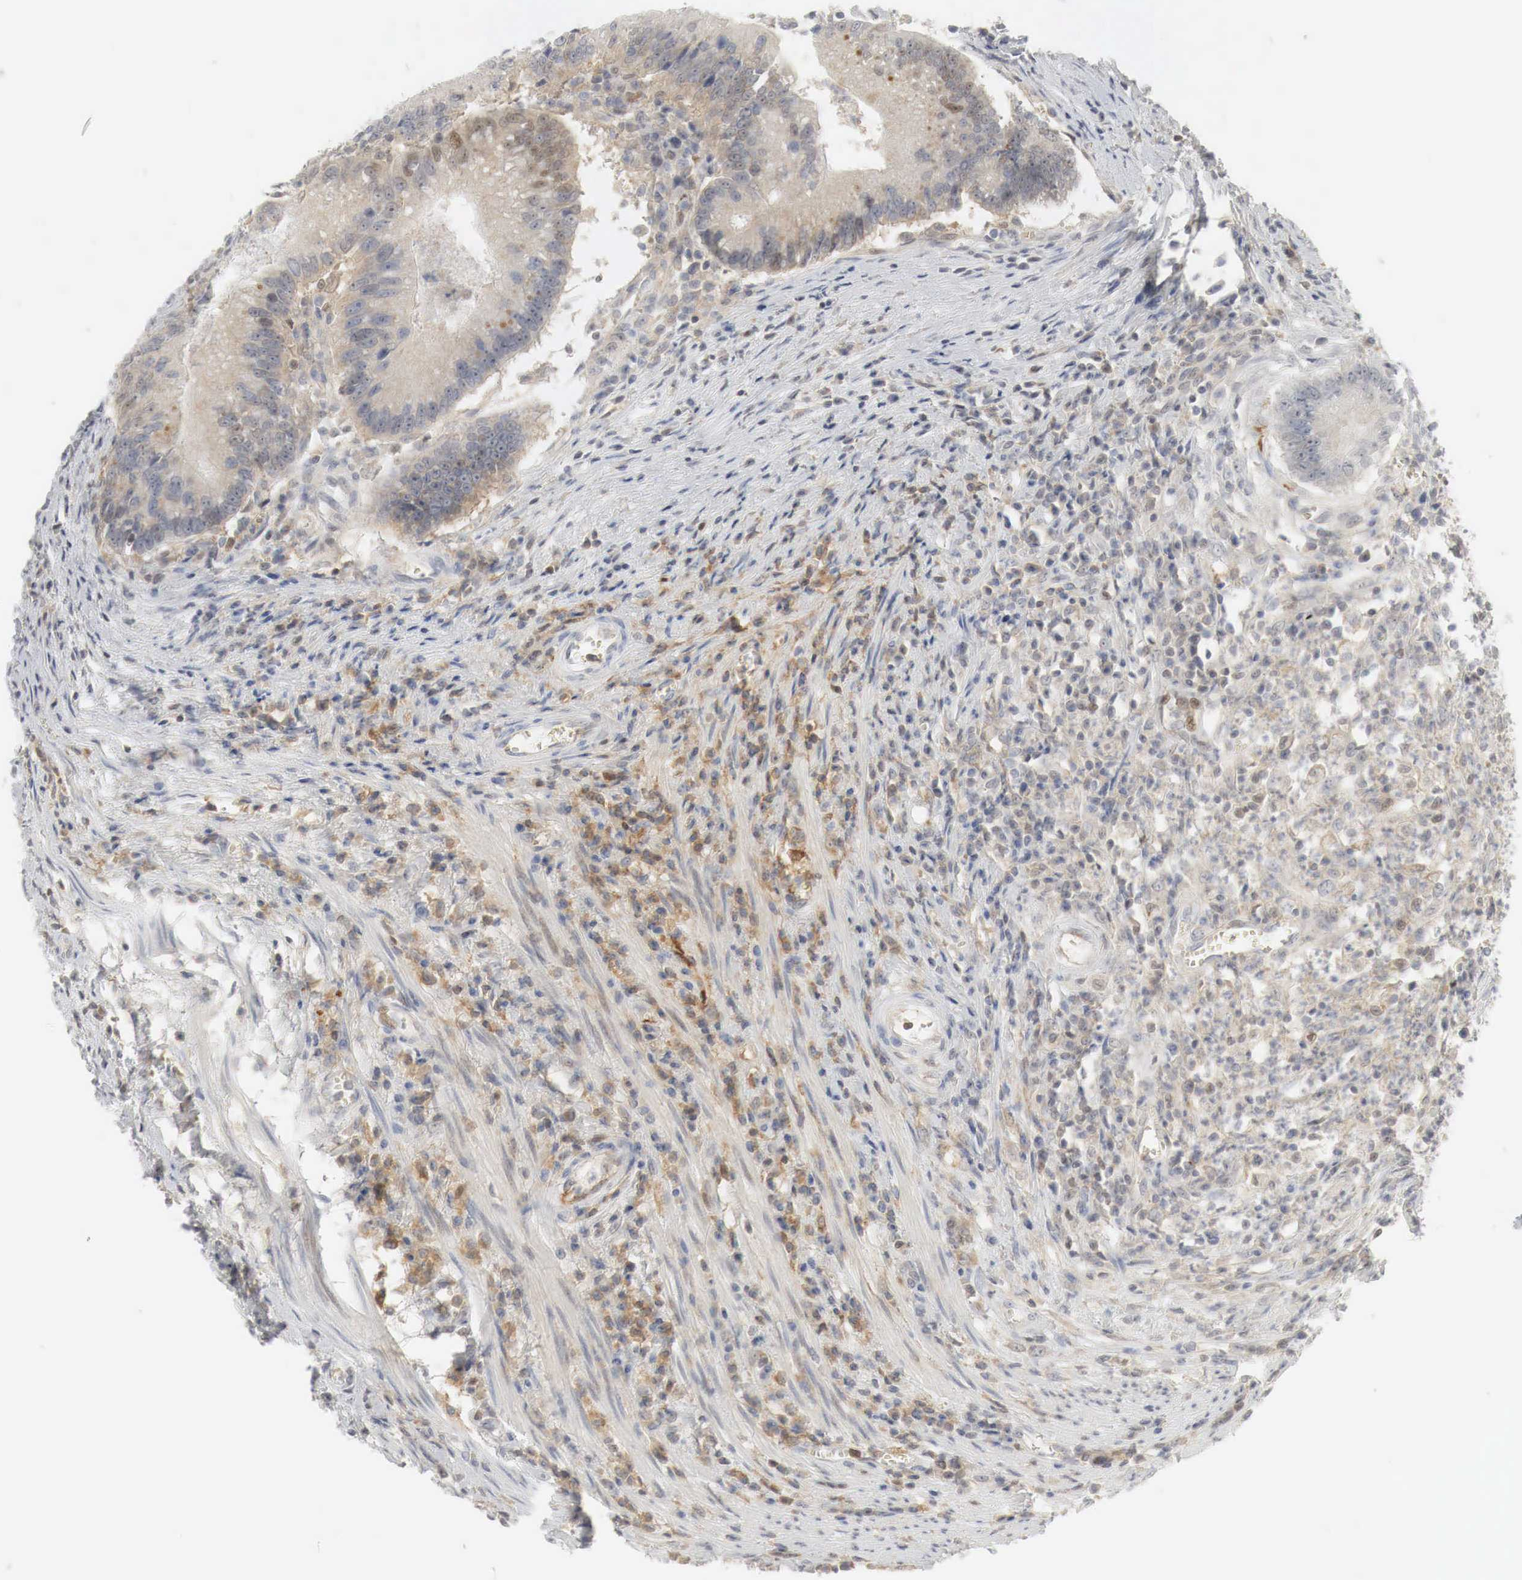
{"staining": {"intensity": "moderate", "quantity": "25%-75%", "location": "cytoplasmic/membranous,nuclear"}, "tissue": "colorectal cancer", "cell_type": "Tumor cells", "image_type": "cancer", "snomed": [{"axis": "morphology", "description": "Adenocarcinoma, NOS"}, {"axis": "topography", "description": "Rectum"}], "caption": "A histopathology image of colorectal adenocarcinoma stained for a protein reveals moderate cytoplasmic/membranous and nuclear brown staining in tumor cells.", "gene": "MYC", "patient": {"sex": "female", "age": 81}}